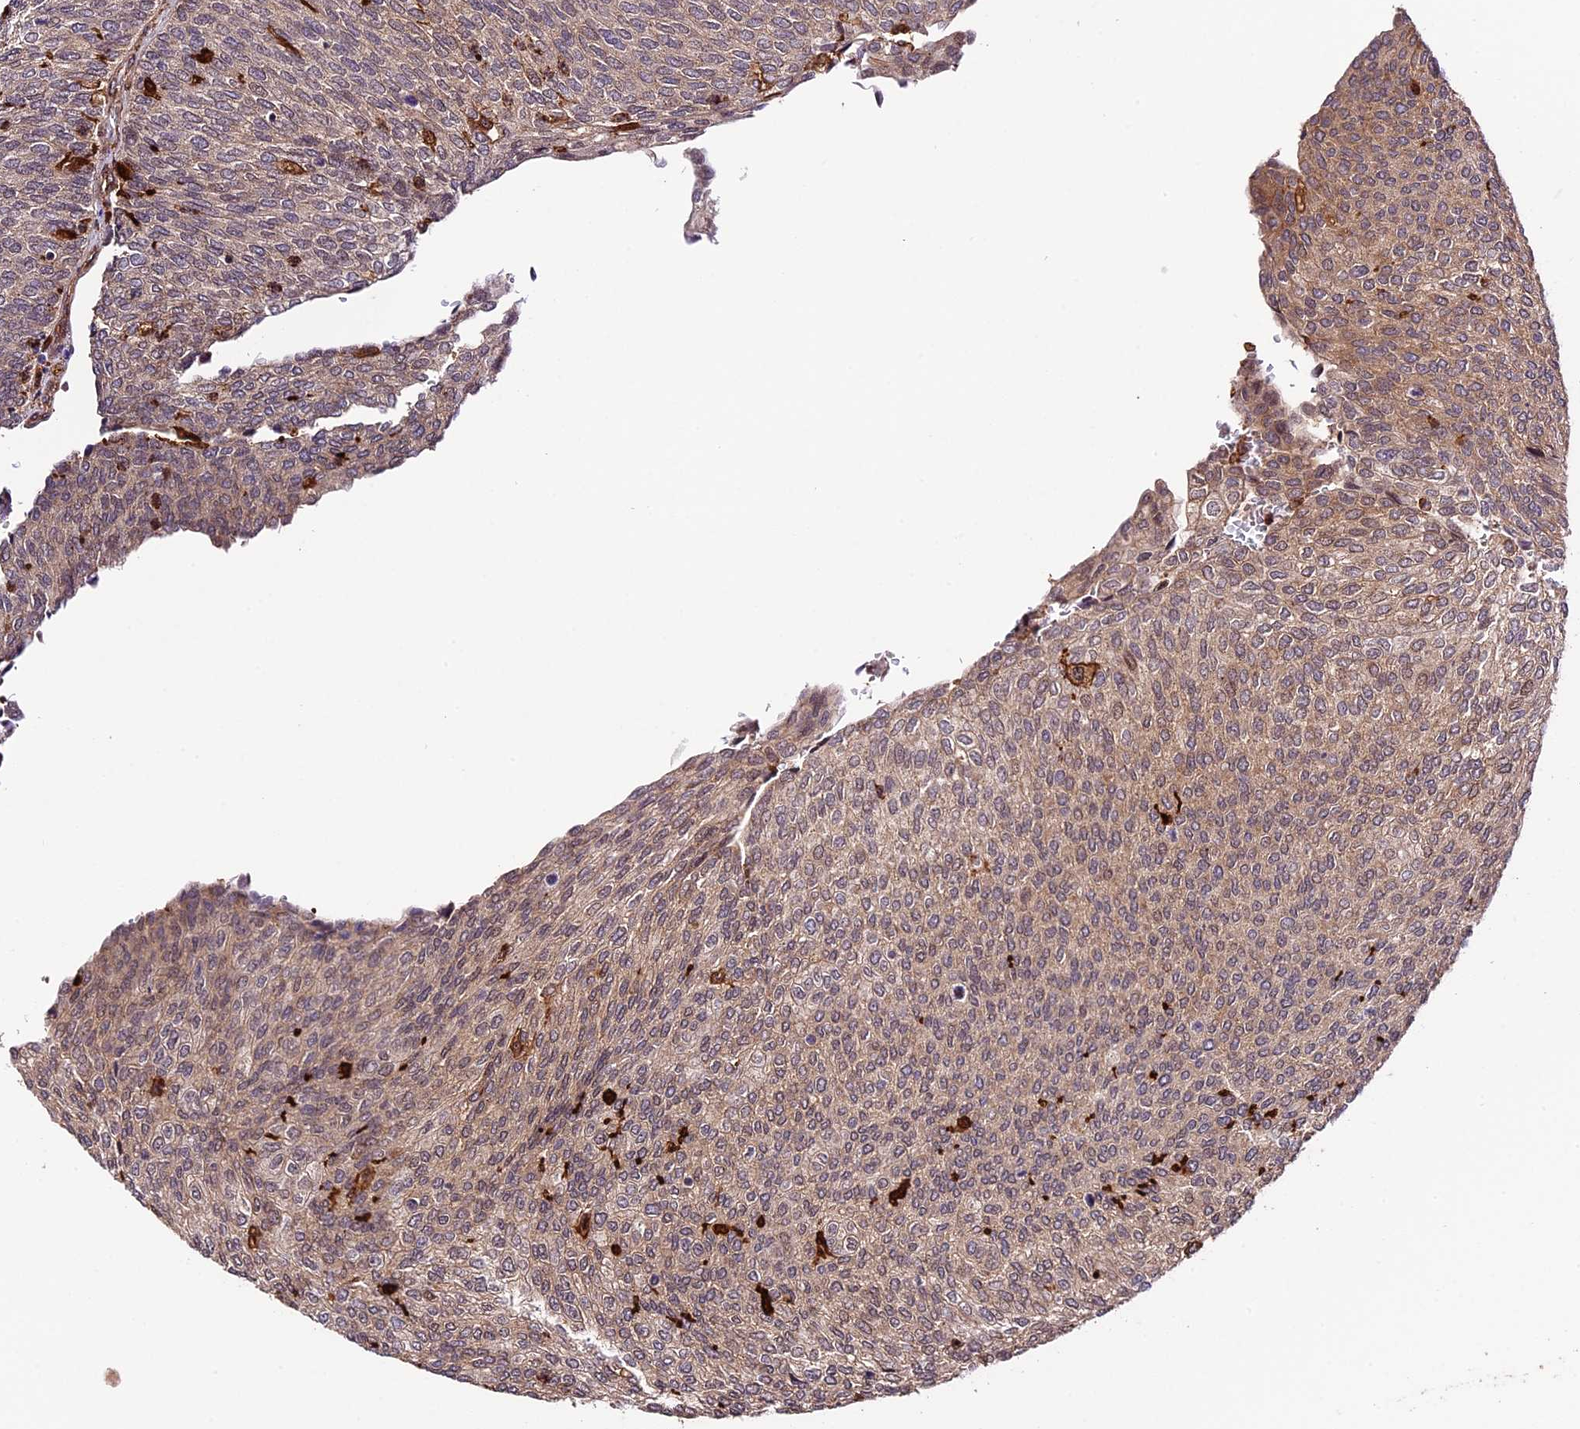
{"staining": {"intensity": "negative", "quantity": "none", "location": "none"}, "tissue": "urothelial cancer", "cell_type": "Tumor cells", "image_type": "cancer", "snomed": [{"axis": "morphology", "description": "Urothelial carcinoma, Low grade"}, {"axis": "topography", "description": "Urinary bladder"}], "caption": "An immunohistochemistry image of urothelial cancer is shown. There is no staining in tumor cells of urothelial cancer.", "gene": "HERPUD1", "patient": {"sex": "female", "age": 79}}